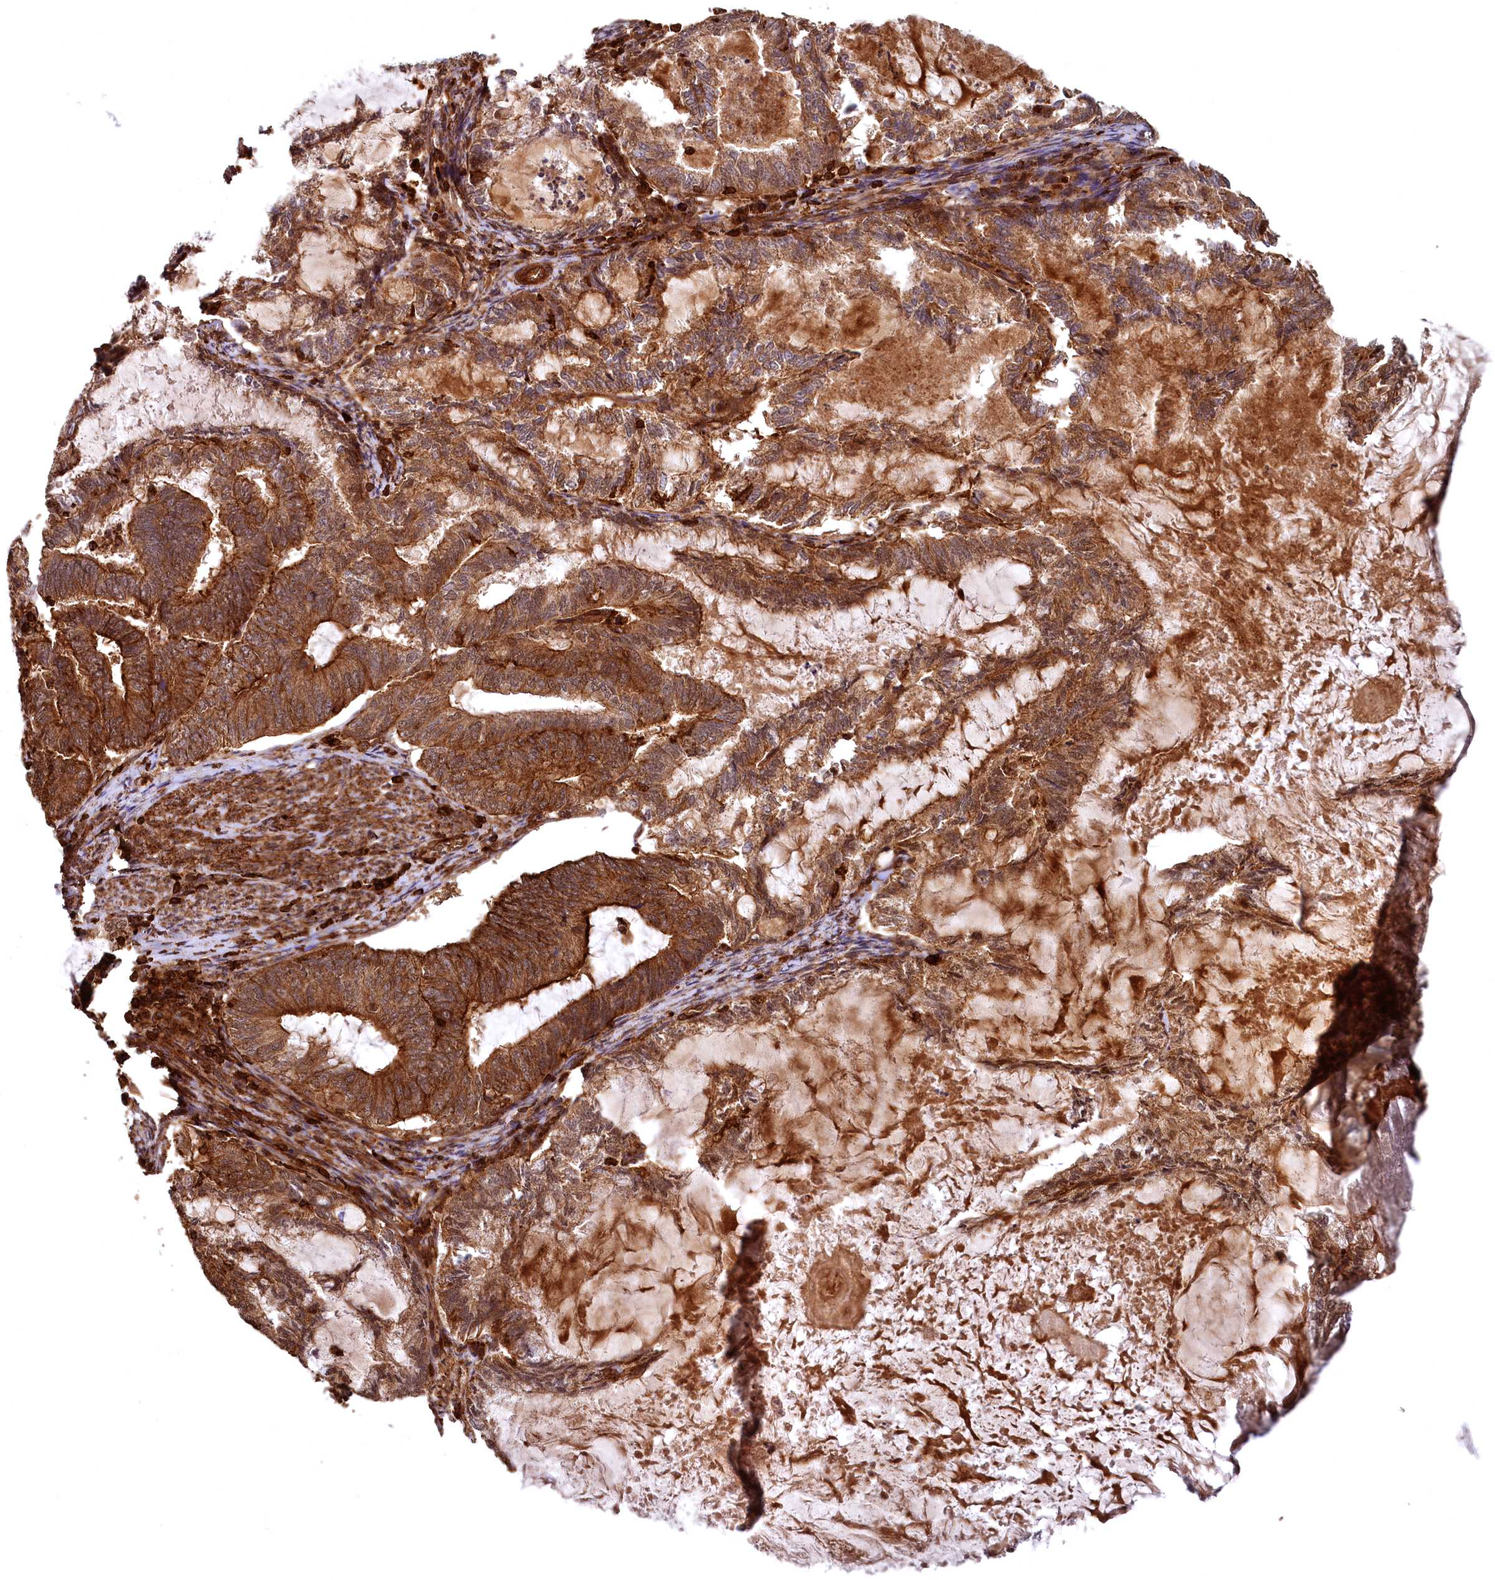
{"staining": {"intensity": "strong", "quantity": ">75%", "location": "cytoplasmic/membranous"}, "tissue": "endometrial cancer", "cell_type": "Tumor cells", "image_type": "cancer", "snomed": [{"axis": "morphology", "description": "Adenocarcinoma, NOS"}, {"axis": "topography", "description": "Endometrium"}], "caption": "Adenocarcinoma (endometrial) stained for a protein (brown) displays strong cytoplasmic/membranous positive positivity in about >75% of tumor cells.", "gene": "STUB1", "patient": {"sex": "female", "age": 86}}